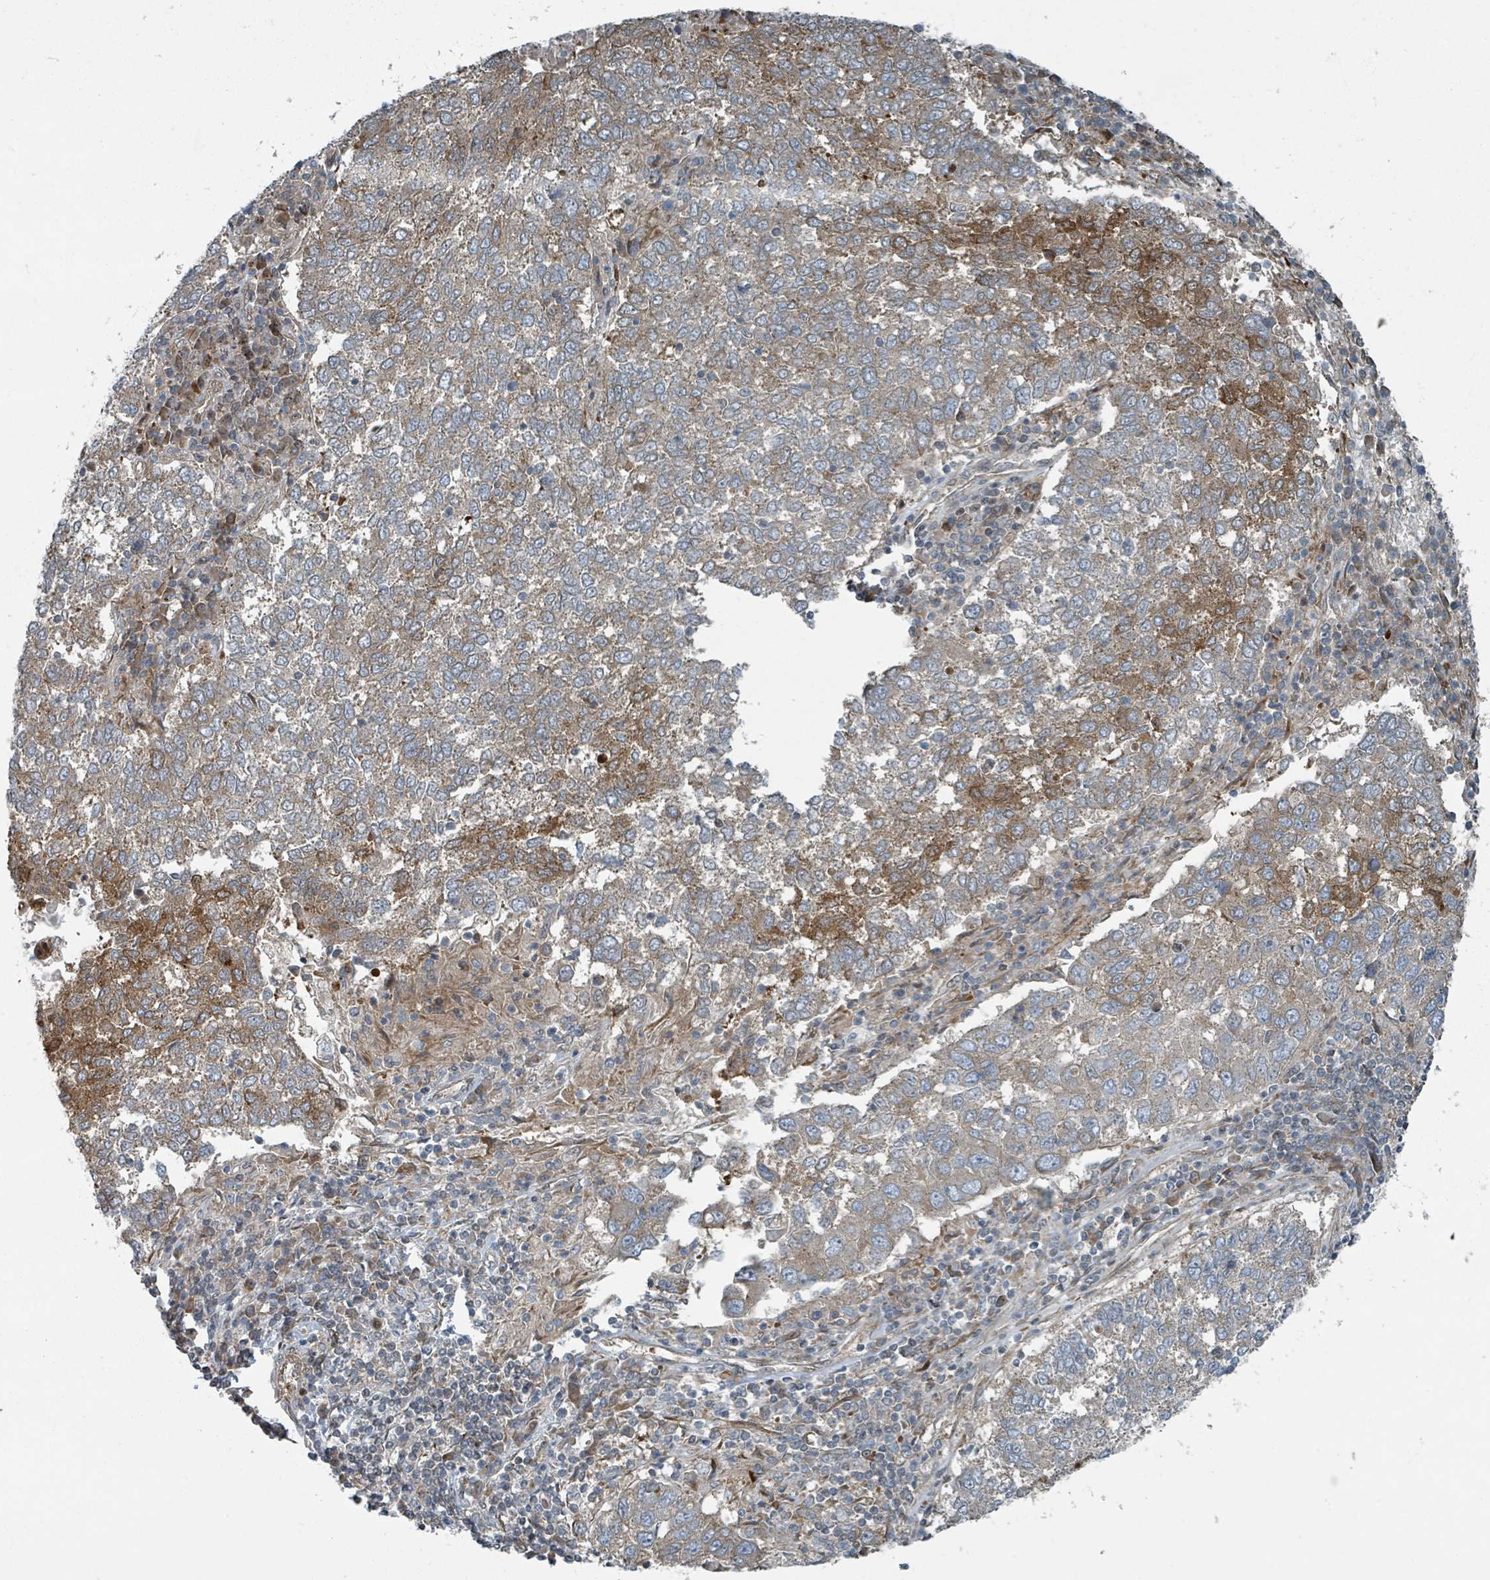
{"staining": {"intensity": "moderate", "quantity": "25%-75%", "location": "cytoplasmic/membranous"}, "tissue": "lung cancer", "cell_type": "Tumor cells", "image_type": "cancer", "snomed": [{"axis": "morphology", "description": "Squamous cell carcinoma, NOS"}, {"axis": "topography", "description": "Lung"}], "caption": "Moderate cytoplasmic/membranous positivity is seen in about 25%-75% of tumor cells in lung cancer (squamous cell carcinoma).", "gene": "RHPN2", "patient": {"sex": "male", "age": 73}}